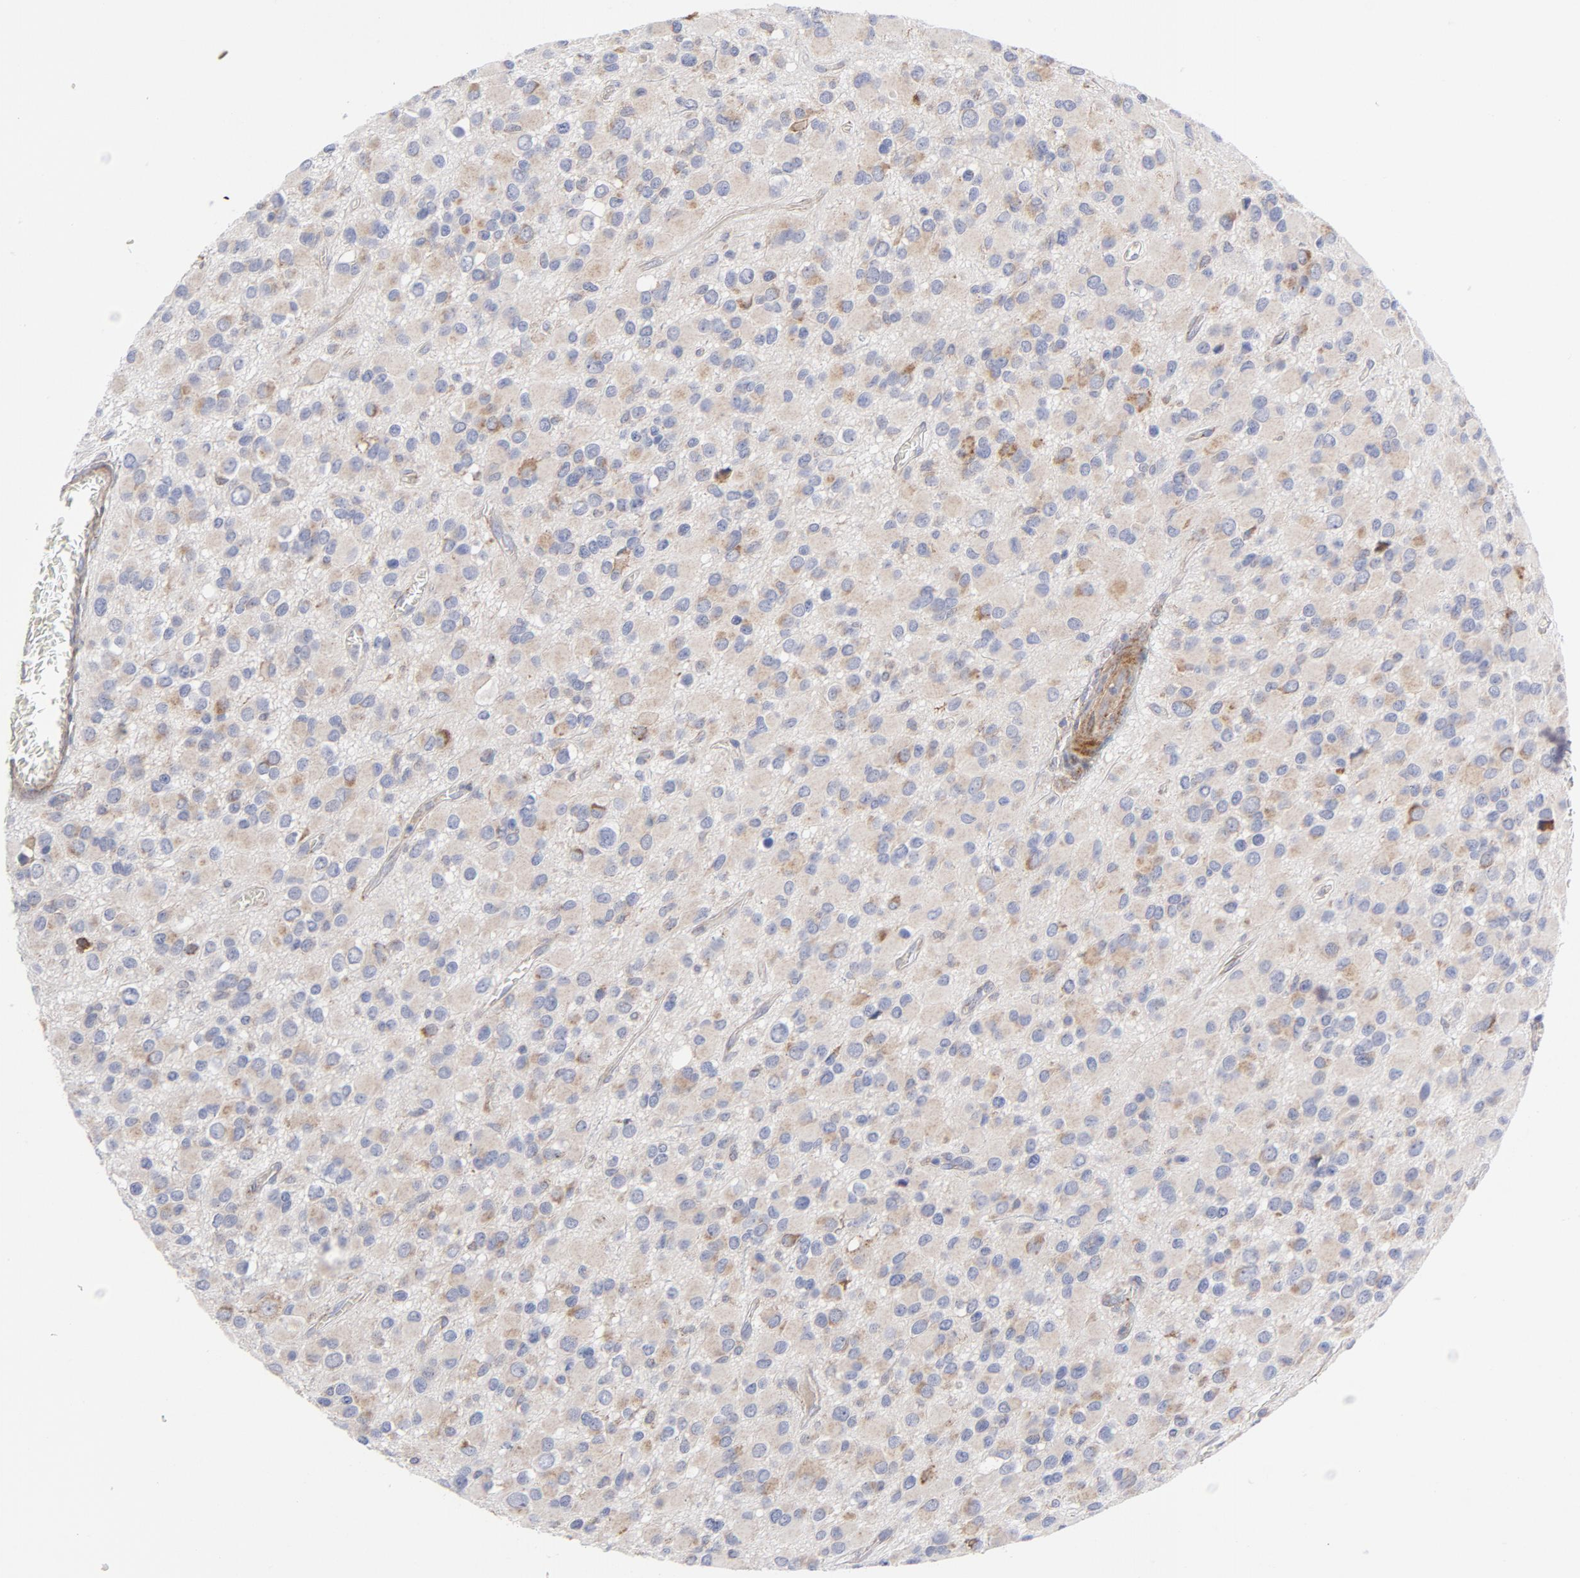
{"staining": {"intensity": "weak", "quantity": "<25%", "location": "cytoplasmic/membranous"}, "tissue": "glioma", "cell_type": "Tumor cells", "image_type": "cancer", "snomed": [{"axis": "morphology", "description": "Glioma, malignant, Low grade"}, {"axis": "topography", "description": "Brain"}], "caption": "Micrograph shows no significant protein expression in tumor cells of glioma.", "gene": "RAPGEF3", "patient": {"sex": "male", "age": 42}}